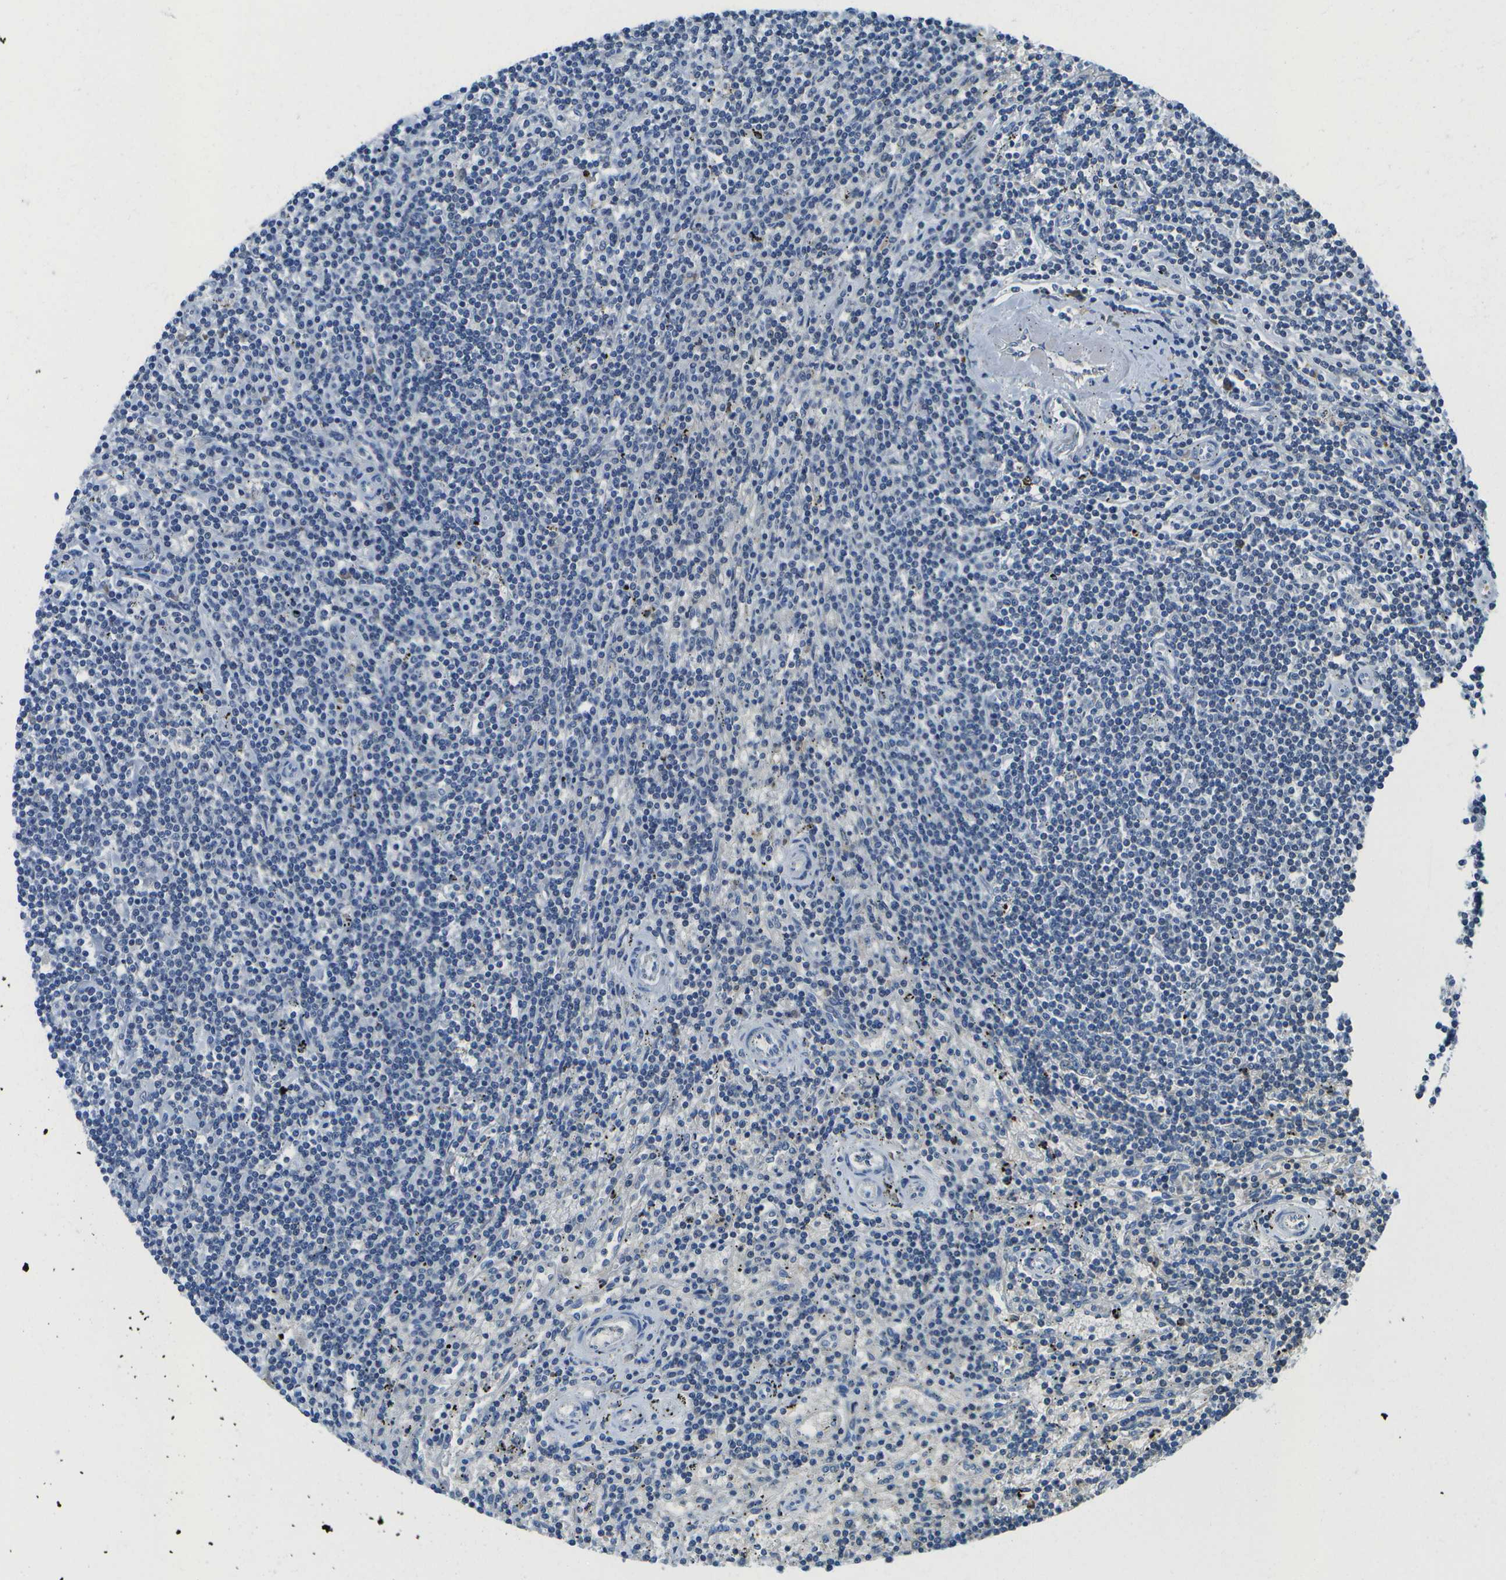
{"staining": {"intensity": "negative", "quantity": "none", "location": "none"}, "tissue": "lymphoma", "cell_type": "Tumor cells", "image_type": "cancer", "snomed": [{"axis": "morphology", "description": "Malignant lymphoma, non-Hodgkin's type, Low grade"}, {"axis": "topography", "description": "Spleen"}], "caption": "Protein analysis of lymphoma demonstrates no significant staining in tumor cells. Nuclei are stained in blue.", "gene": "DSE", "patient": {"sex": "male", "age": 76}}